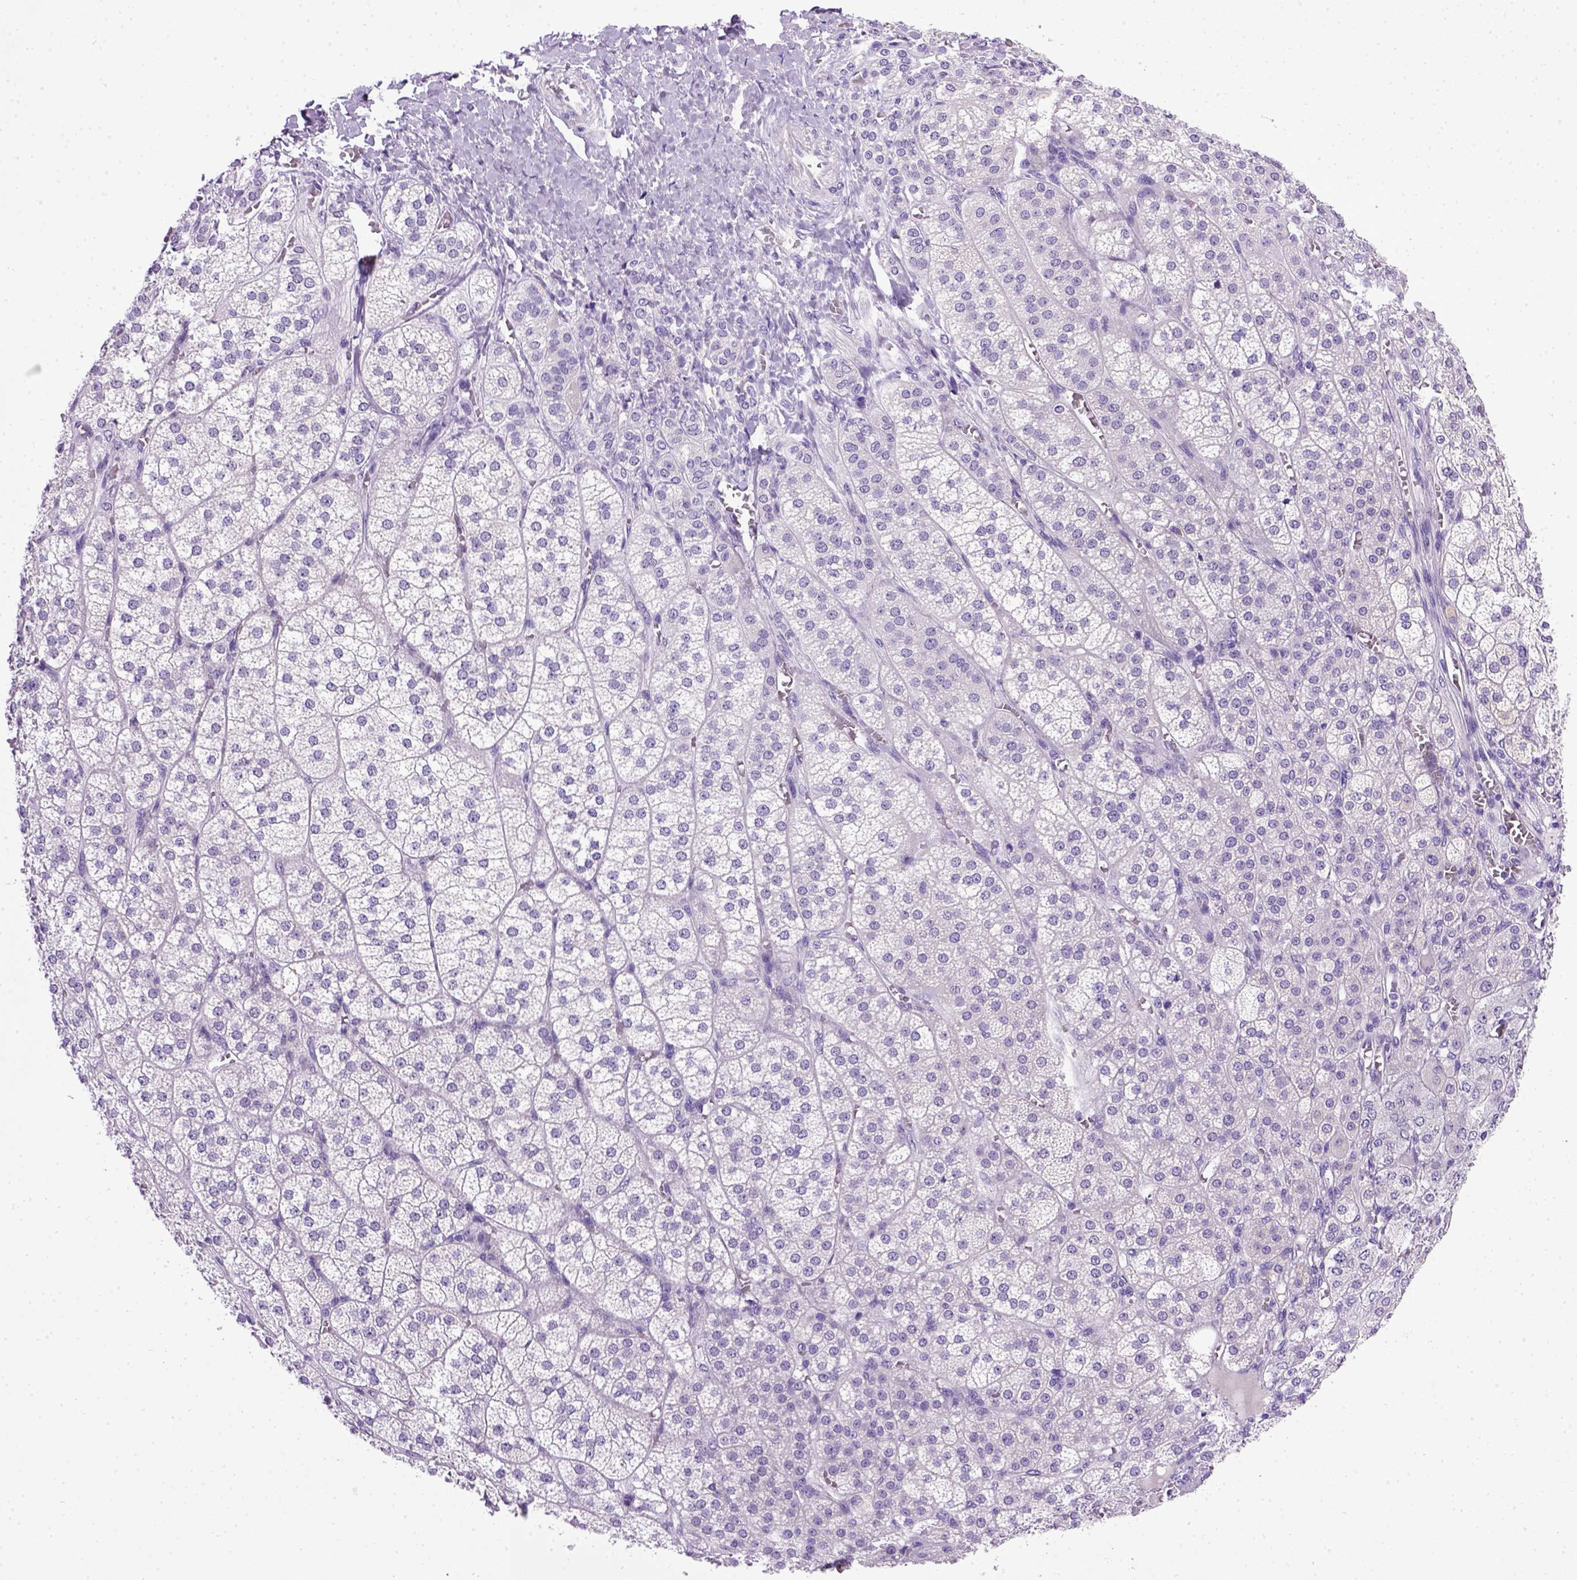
{"staining": {"intensity": "negative", "quantity": "none", "location": "none"}, "tissue": "adrenal gland", "cell_type": "Glandular cells", "image_type": "normal", "snomed": [{"axis": "morphology", "description": "Normal tissue, NOS"}, {"axis": "topography", "description": "Adrenal gland"}], "caption": "This is a photomicrograph of immunohistochemistry staining of unremarkable adrenal gland, which shows no expression in glandular cells. (DAB (3,3'-diaminobenzidine) immunohistochemistry (IHC) visualized using brightfield microscopy, high magnification).", "gene": "CDH1", "patient": {"sex": "female", "age": 60}}